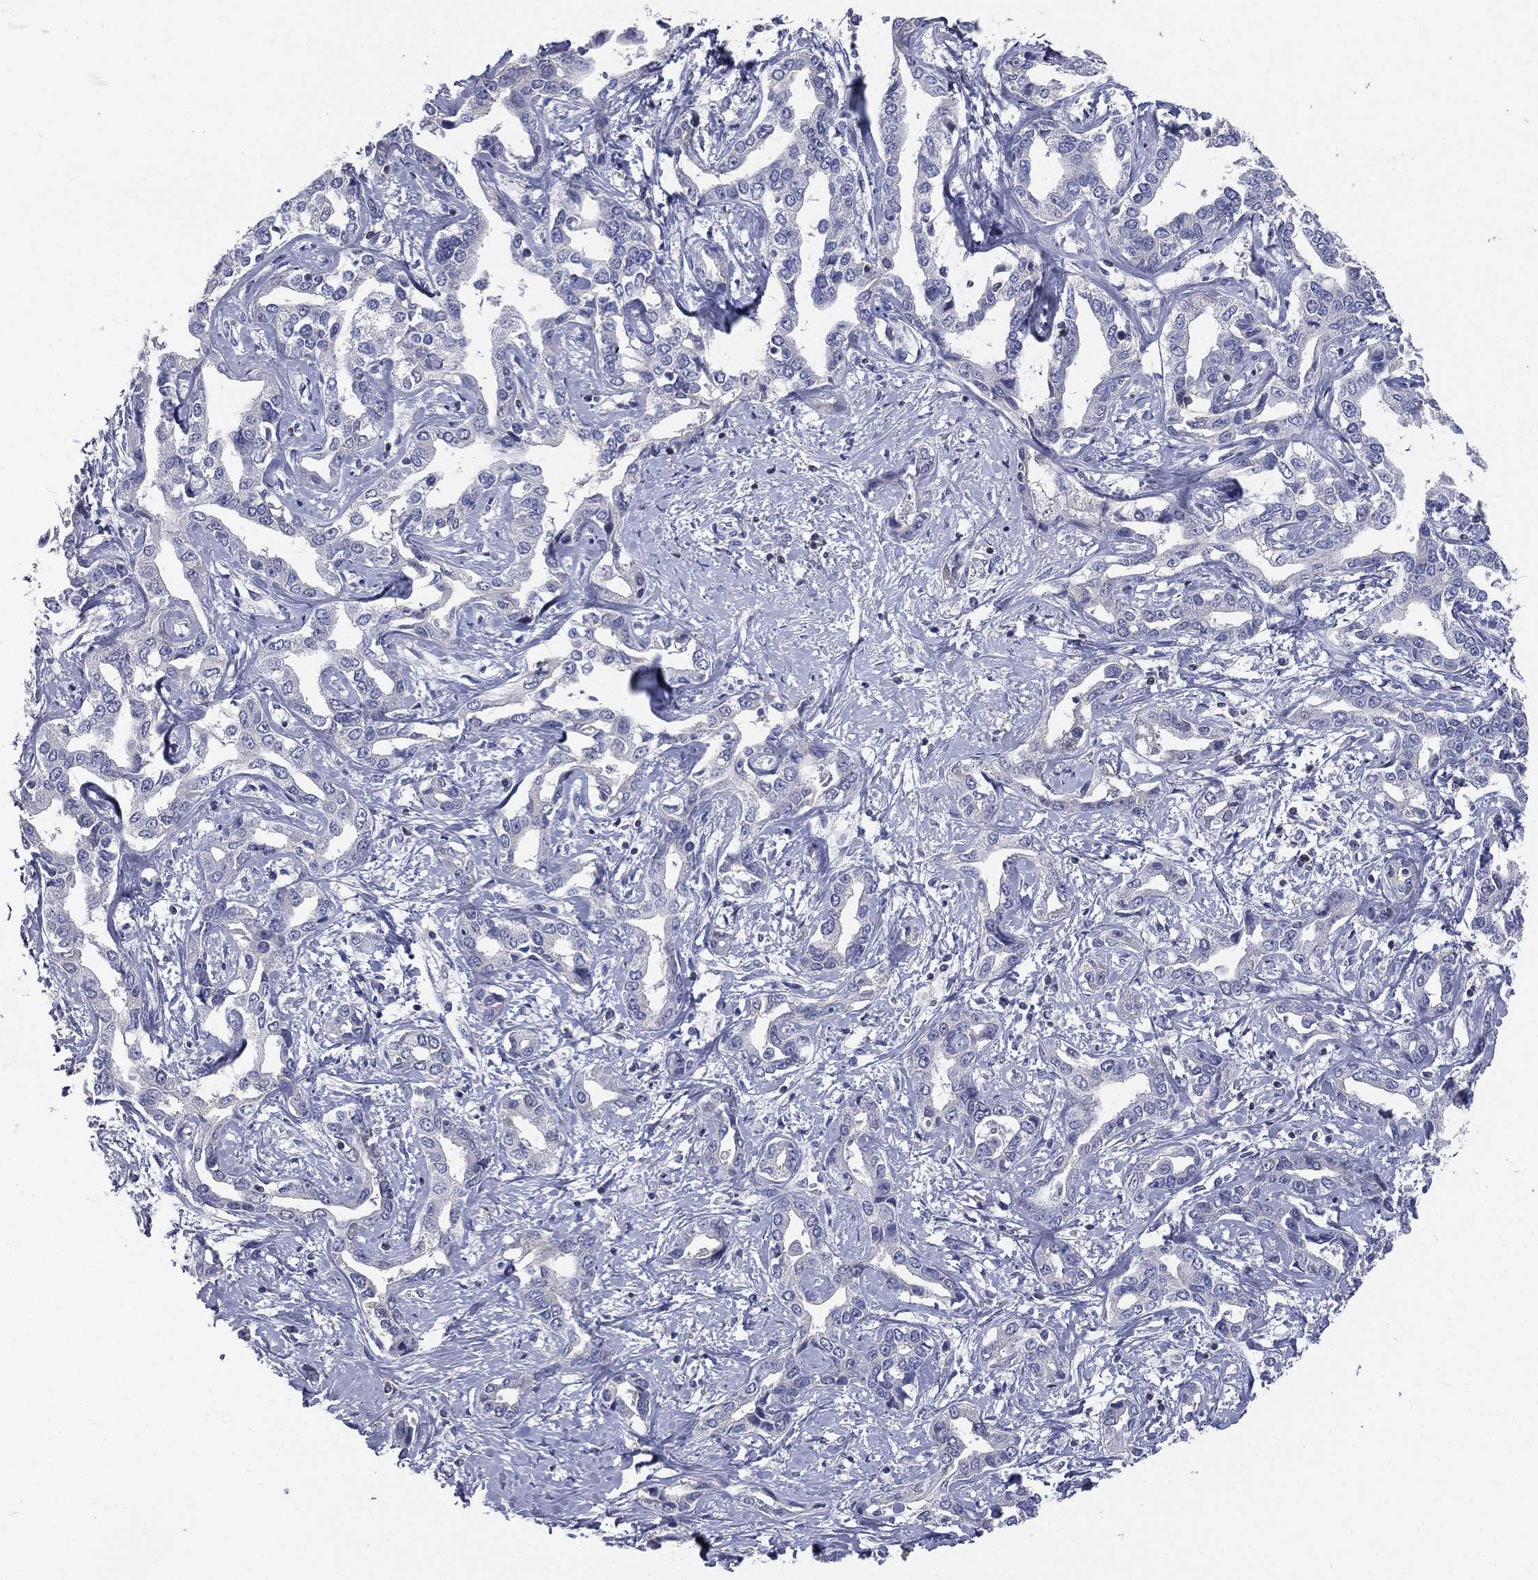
{"staining": {"intensity": "negative", "quantity": "none", "location": "none"}, "tissue": "liver cancer", "cell_type": "Tumor cells", "image_type": "cancer", "snomed": [{"axis": "morphology", "description": "Cholangiocarcinoma"}, {"axis": "topography", "description": "Liver"}], "caption": "High magnification brightfield microscopy of liver cancer (cholangiocarcinoma) stained with DAB (3,3'-diaminobenzidine) (brown) and counterstained with hematoxylin (blue): tumor cells show no significant expression.", "gene": "CD3D", "patient": {"sex": "male", "age": 59}}